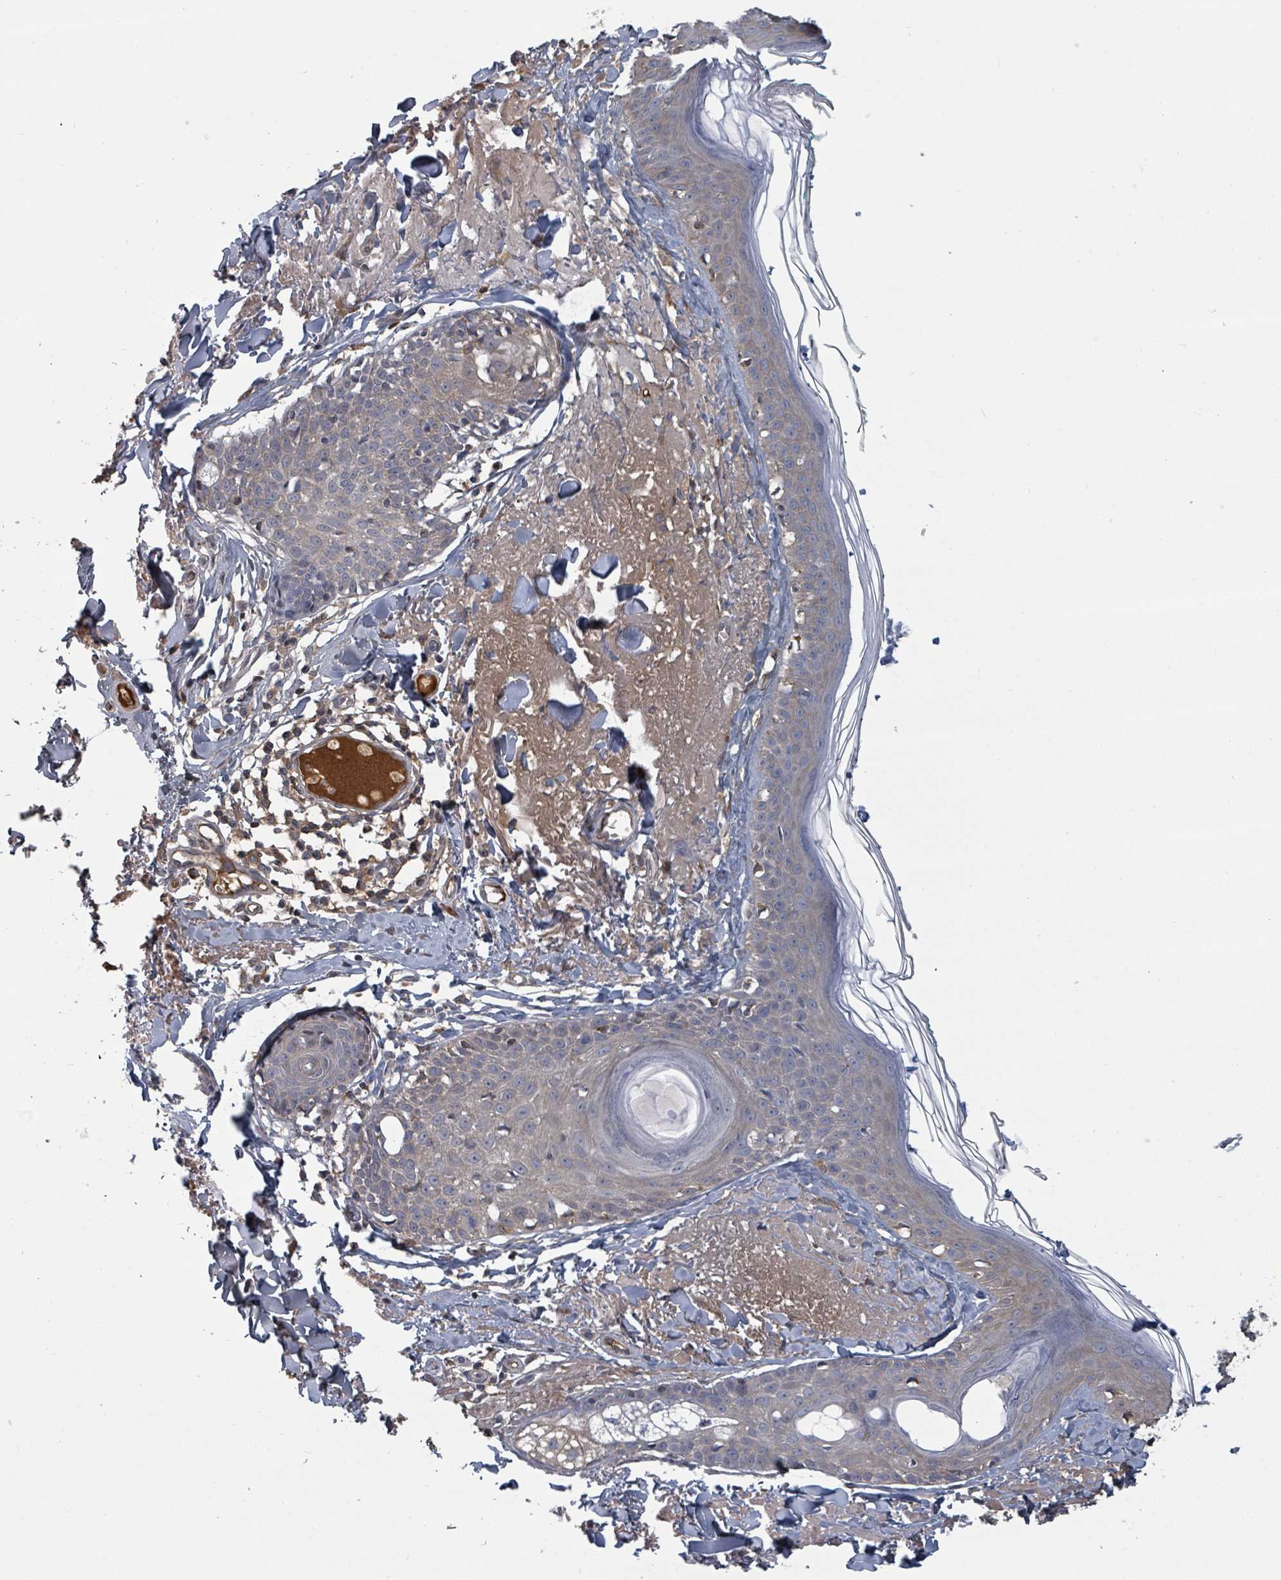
{"staining": {"intensity": "negative", "quantity": "none", "location": "none"}, "tissue": "skin", "cell_type": "Fibroblasts", "image_type": "normal", "snomed": [{"axis": "morphology", "description": "Normal tissue, NOS"}, {"axis": "morphology", "description": "Malignant melanoma, NOS"}, {"axis": "topography", "description": "Skin"}], "caption": "The immunohistochemistry (IHC) photomicrograph has no significant expression in fibroblasts of skin. (Stains: DAB (3,3'-diaminobenzidine) immunohistochemistry with hematoxylin counter stain, Microscopy: brightfield microscopy at high magnification).", "gene": "GABBR1", "patient": {"sex": "male", "age": 80}}